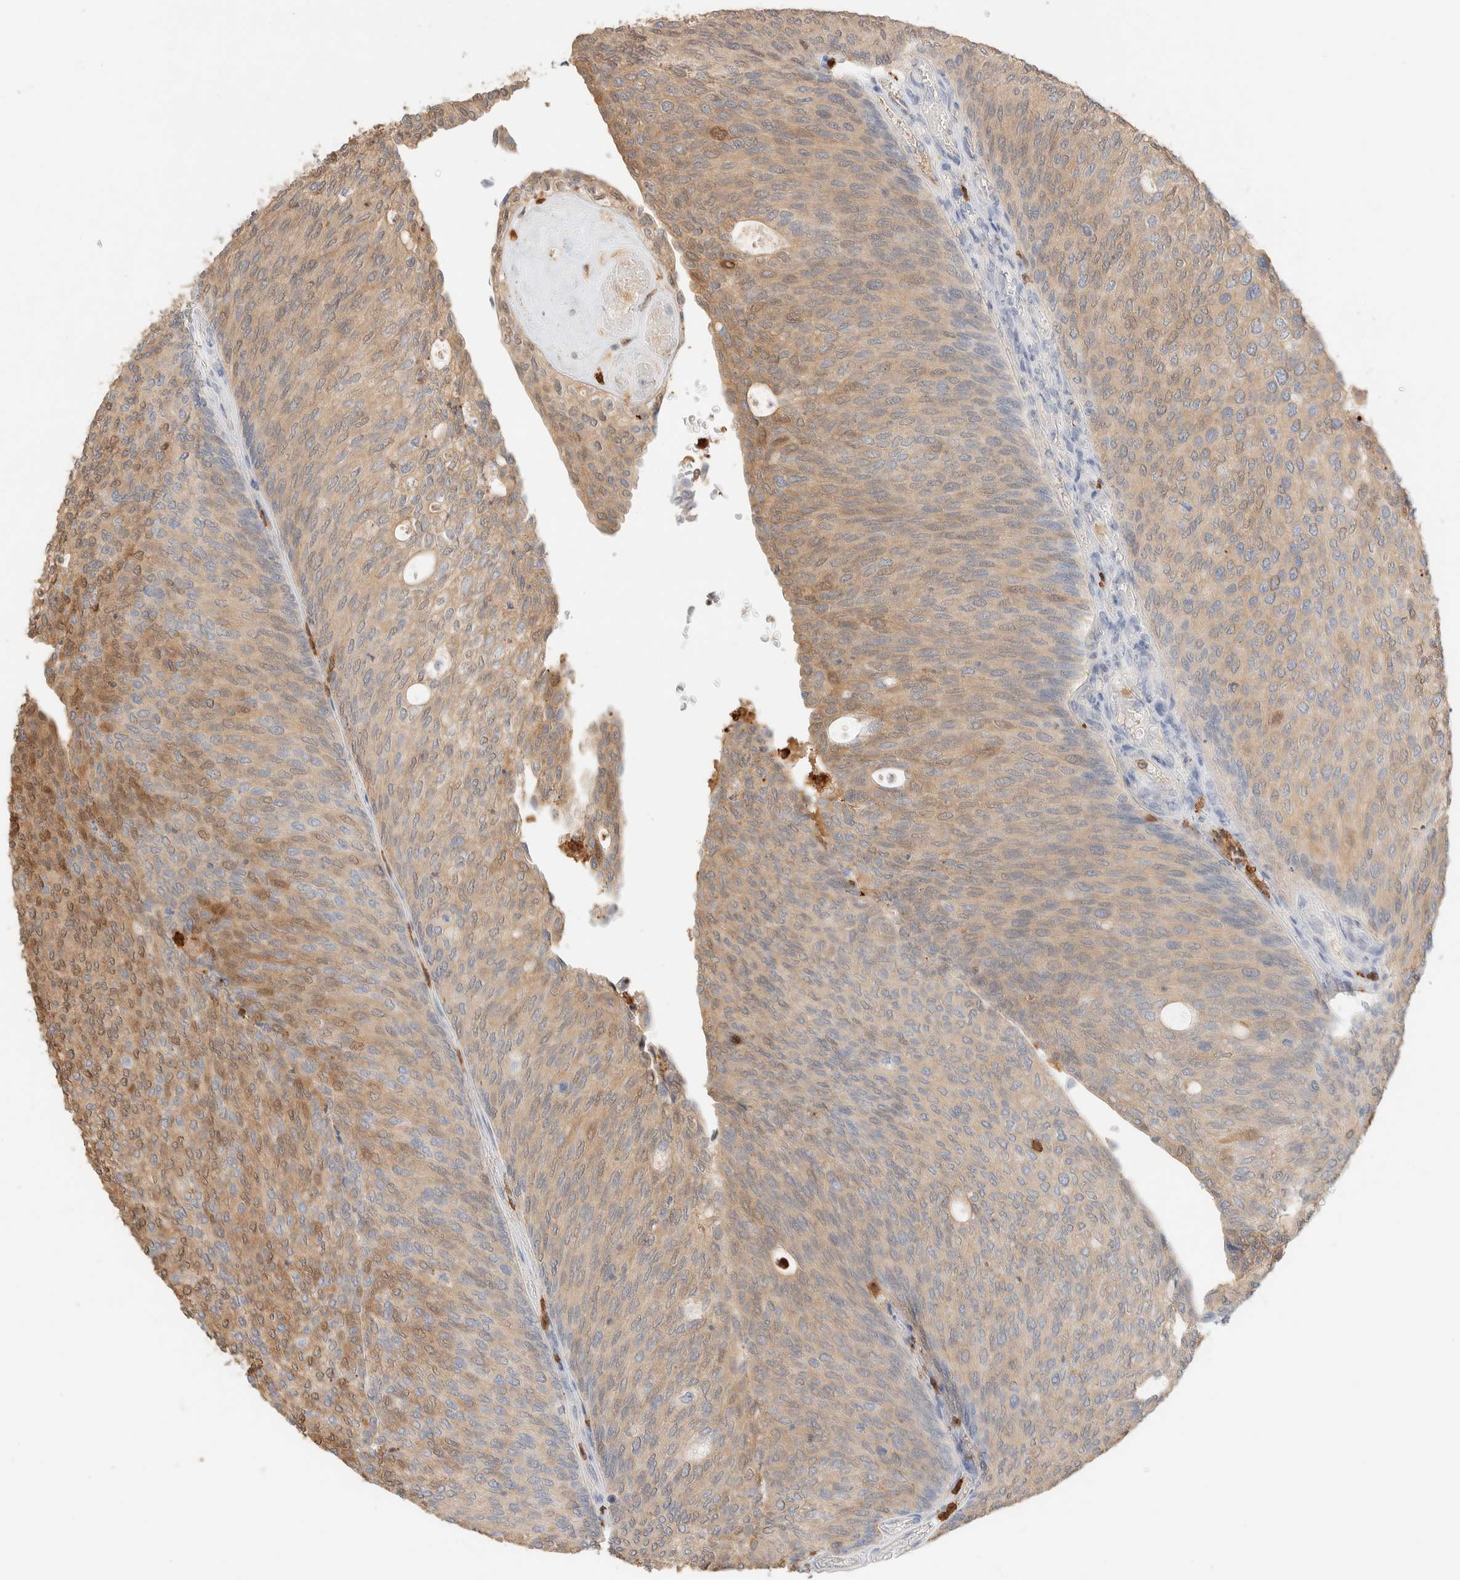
{"staining": {"intensity": "moderate", "quantity": "<25%", "location": "cytoplasmic/membranous,nuclear"}, "tissue": "urothelial cancer", "cell_type": "Tumor cells", "image_type": "cancer", "snomed": [{"axis": "morphology", "description": "Urothelial carcinoma, Low grade"}, {"axis": "topography", "description": "Urinary bladder"}], "caption": "Low-grade urothelial carcinoma stained for a protein displays moderate cytoplasmic/membranous and nuclear positivity in tumor cells. The staining was performed using DAB, with brown indicating positive protein expression. Nuclei are stained blue with hematoxylin.", "gene": "SETD4", "patient": {"sex": "female", "age": 79}}